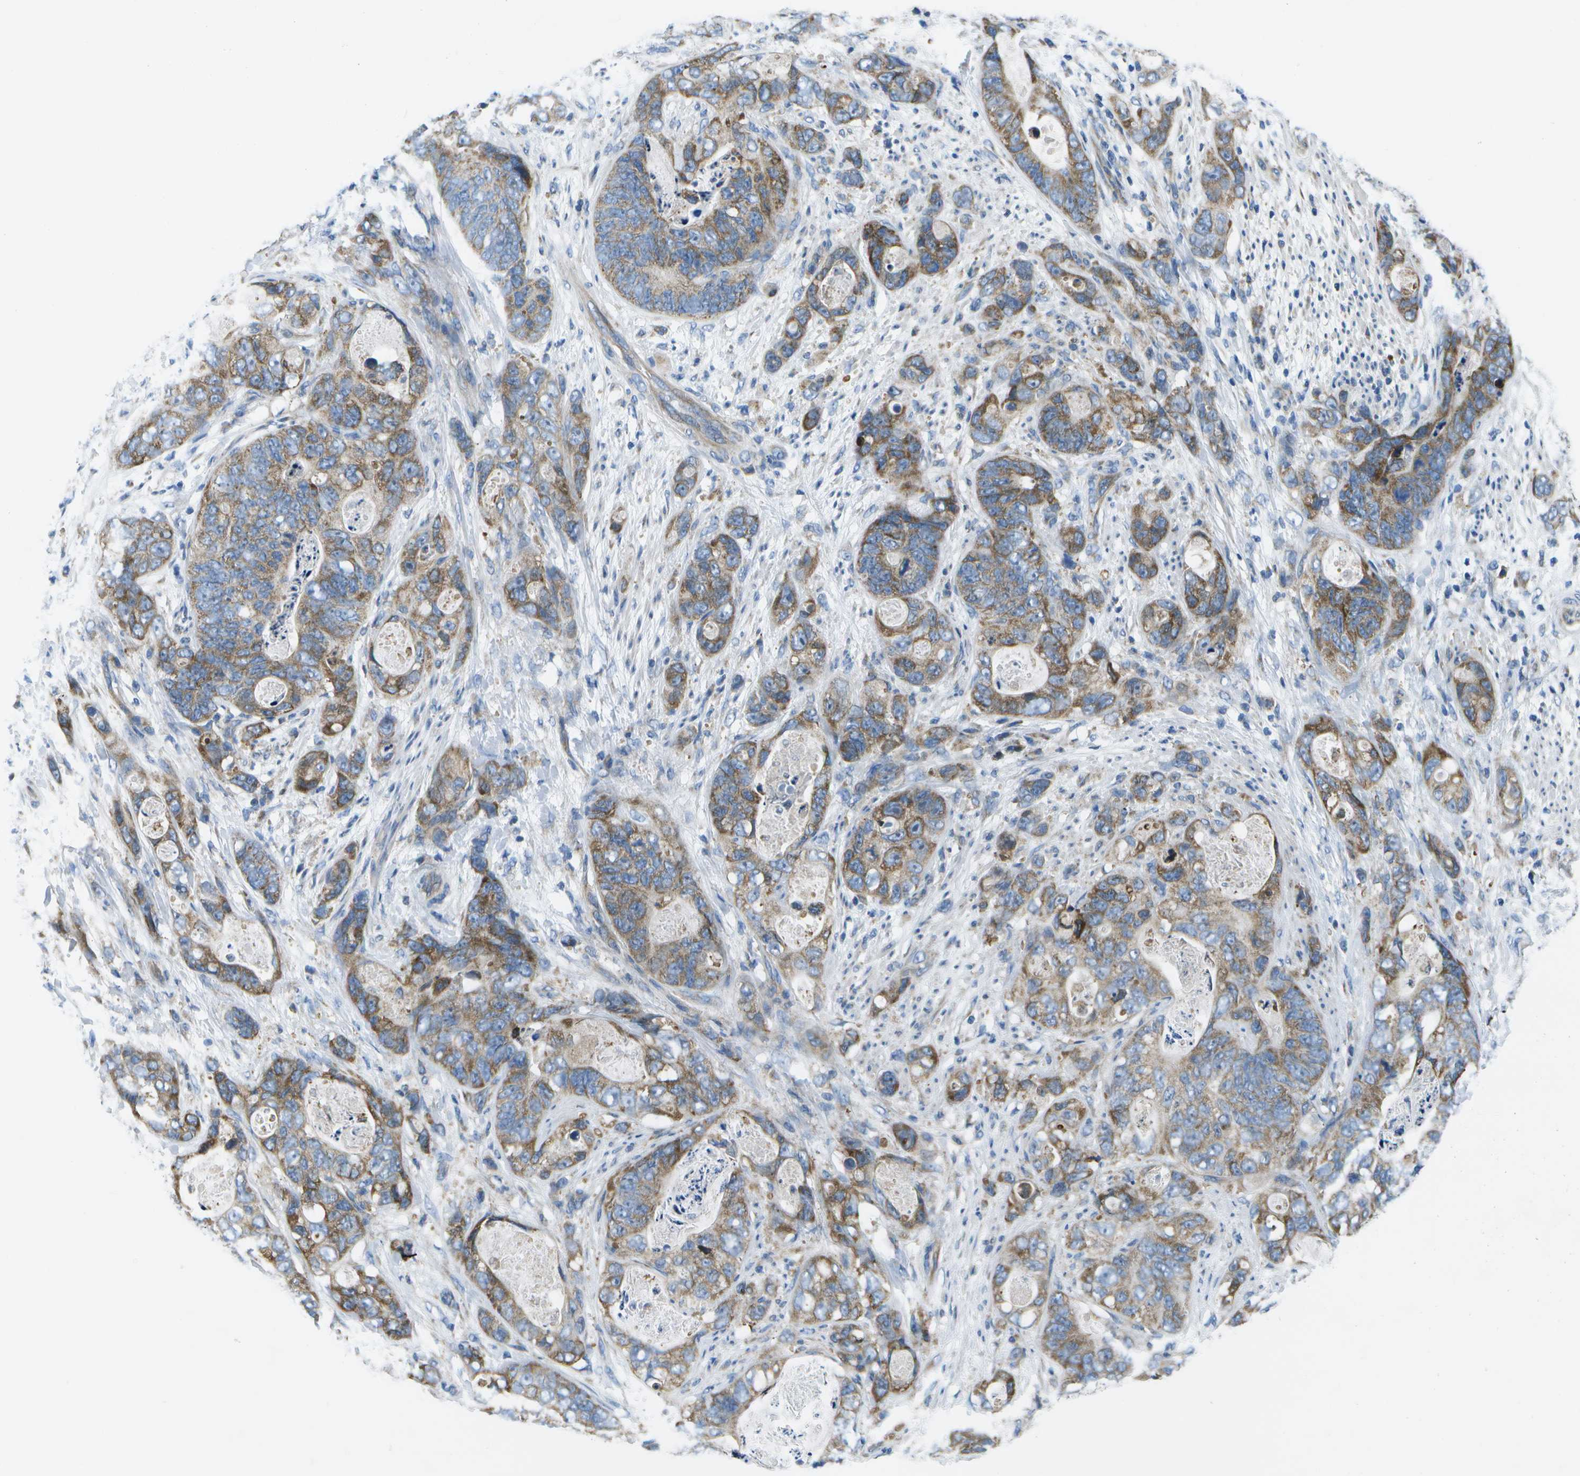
{"staining": {"intensity": "moderate", "quantity": ">75%", "location": "cytoplasmic/membranous"}, "tissue": "stomach cancer", "cell_type": "Tumor cells", "image_type": "cancer", "snomed": [{"axis": "morphology", "description": "Adenocarcinoma, NOS"}, {"axis": "topography", "description": "Stomach"}], "caption": "About >75% of tumor cells in human stomach adenocarcinoma show moderate cytoplasmic/membranous protein expression as visualized by brown immunohistochemical staining.", "gene": "GDF5", "patient": {"sex": "female", "age": 89}}